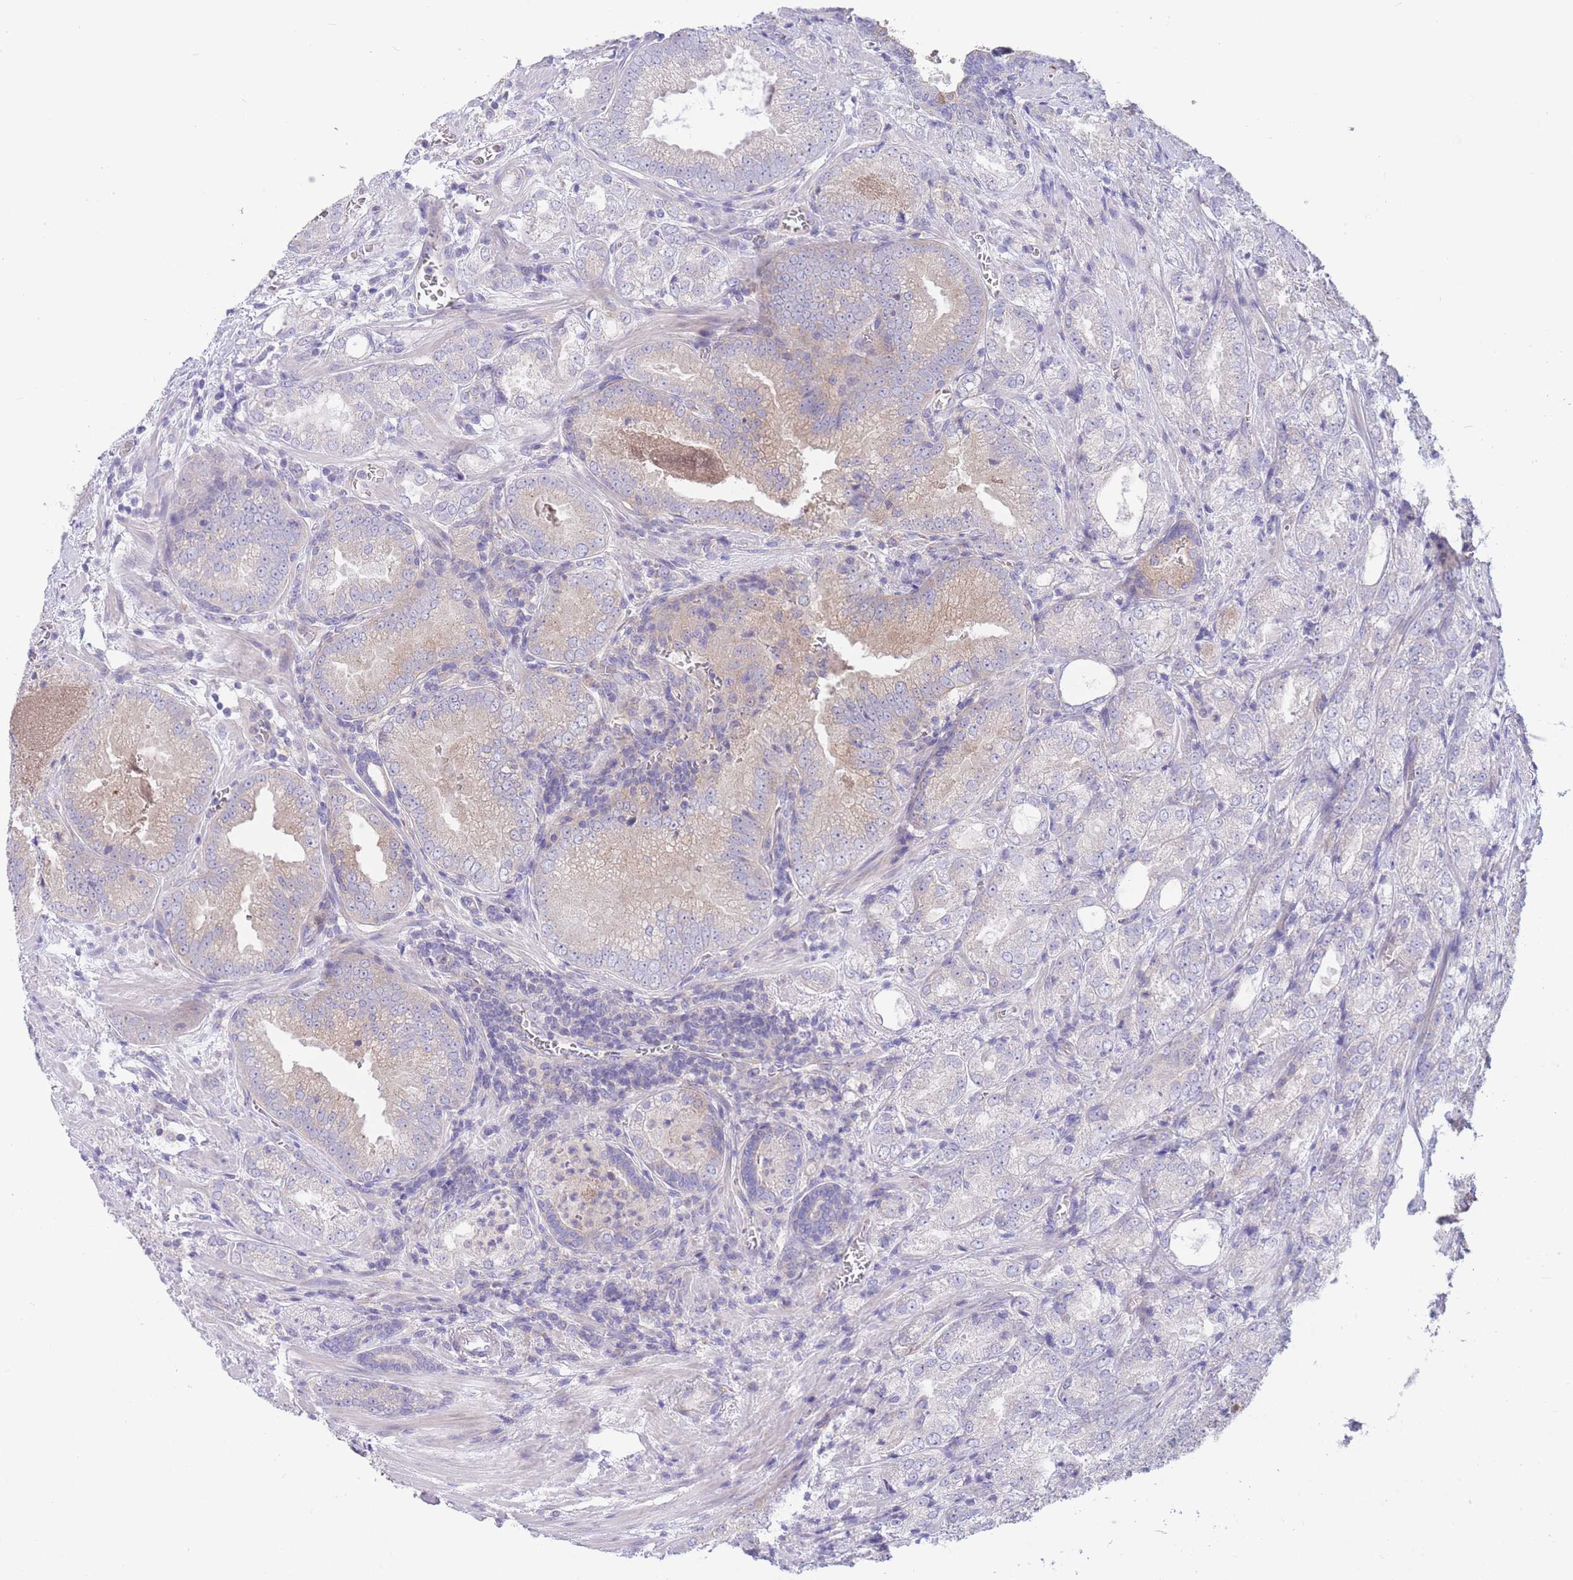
{"staining": {"intensity": "weak", "quantity": "<25%", "location": "cytoplasmic/membranous"}, "tissue": "prostate cancer", "cell_type": "Tumor cells", "image_type": "cancer", "snomed": [{"axis": "morphology", "description": "Adenocarcinoma, High grade"}, {"axis": "topography", "description": "Prostate"}], "caption": "An image of human prostate cancer is negative for staining in tumor cells.", "gene": "ALS2CL", "patient": {"sex": "male", "age": 63}}